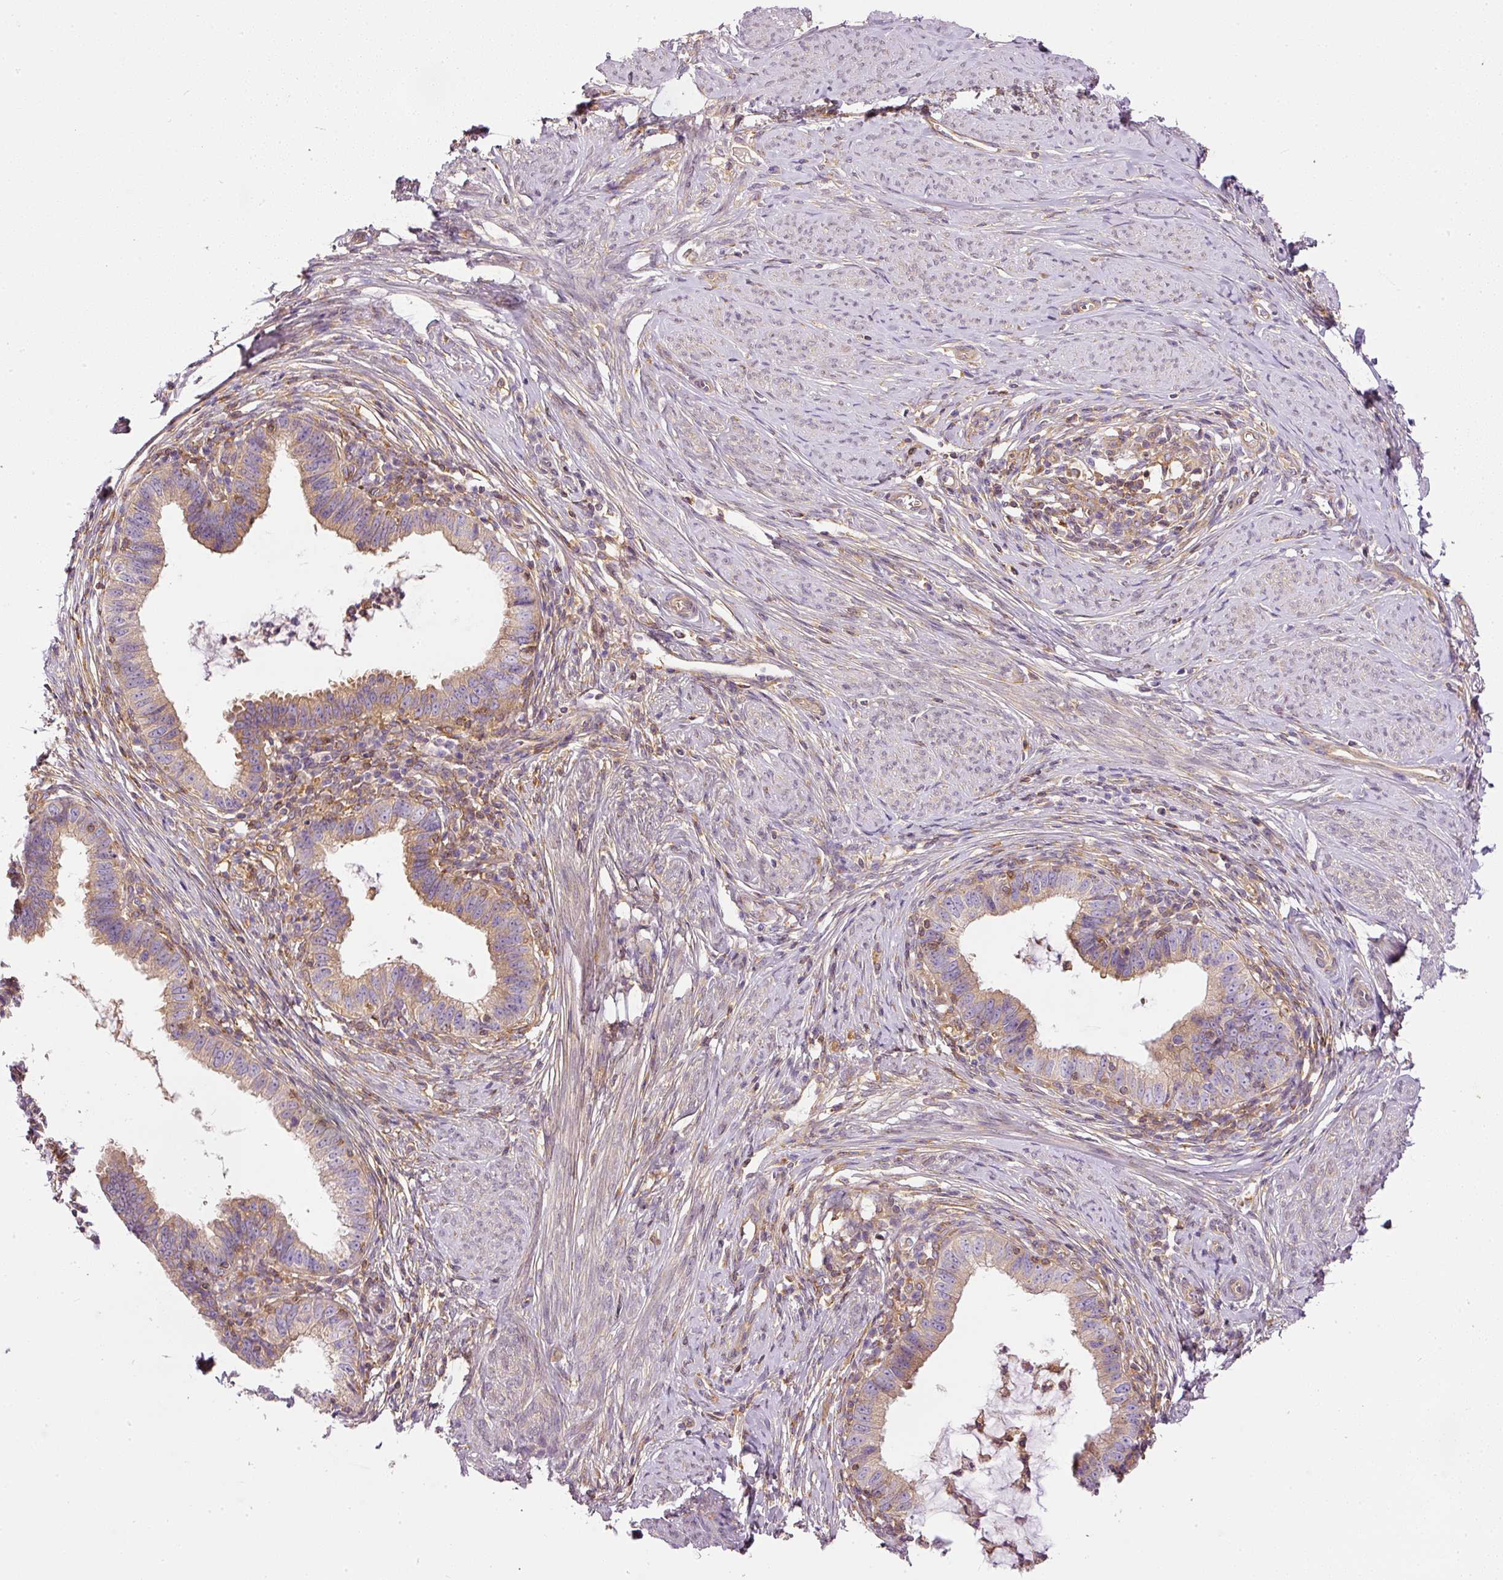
{"staining": {"intensity": "weak", "quantity": "25%-75%", "location": "cytoplasmic/membranous"}, "tissue": "cervical cancer", "cell_type": "Tumor cells", "image_type": "cancer", "snomed": [{"axis": "morphology", "description": "Adenocarcinoma, NOS"}, {"axis": "topography", "description": "Cervix"}], "caption": "A brown stain shows weak cytoplasmic/membranous positivity of a protein in human cervical adenocarcinoma tumor cells. (Brightfield microscopy of DAB IHC at high magnification).", "gene": "TBC1D2B", "patient": {"sex": "female", "age": 36}}